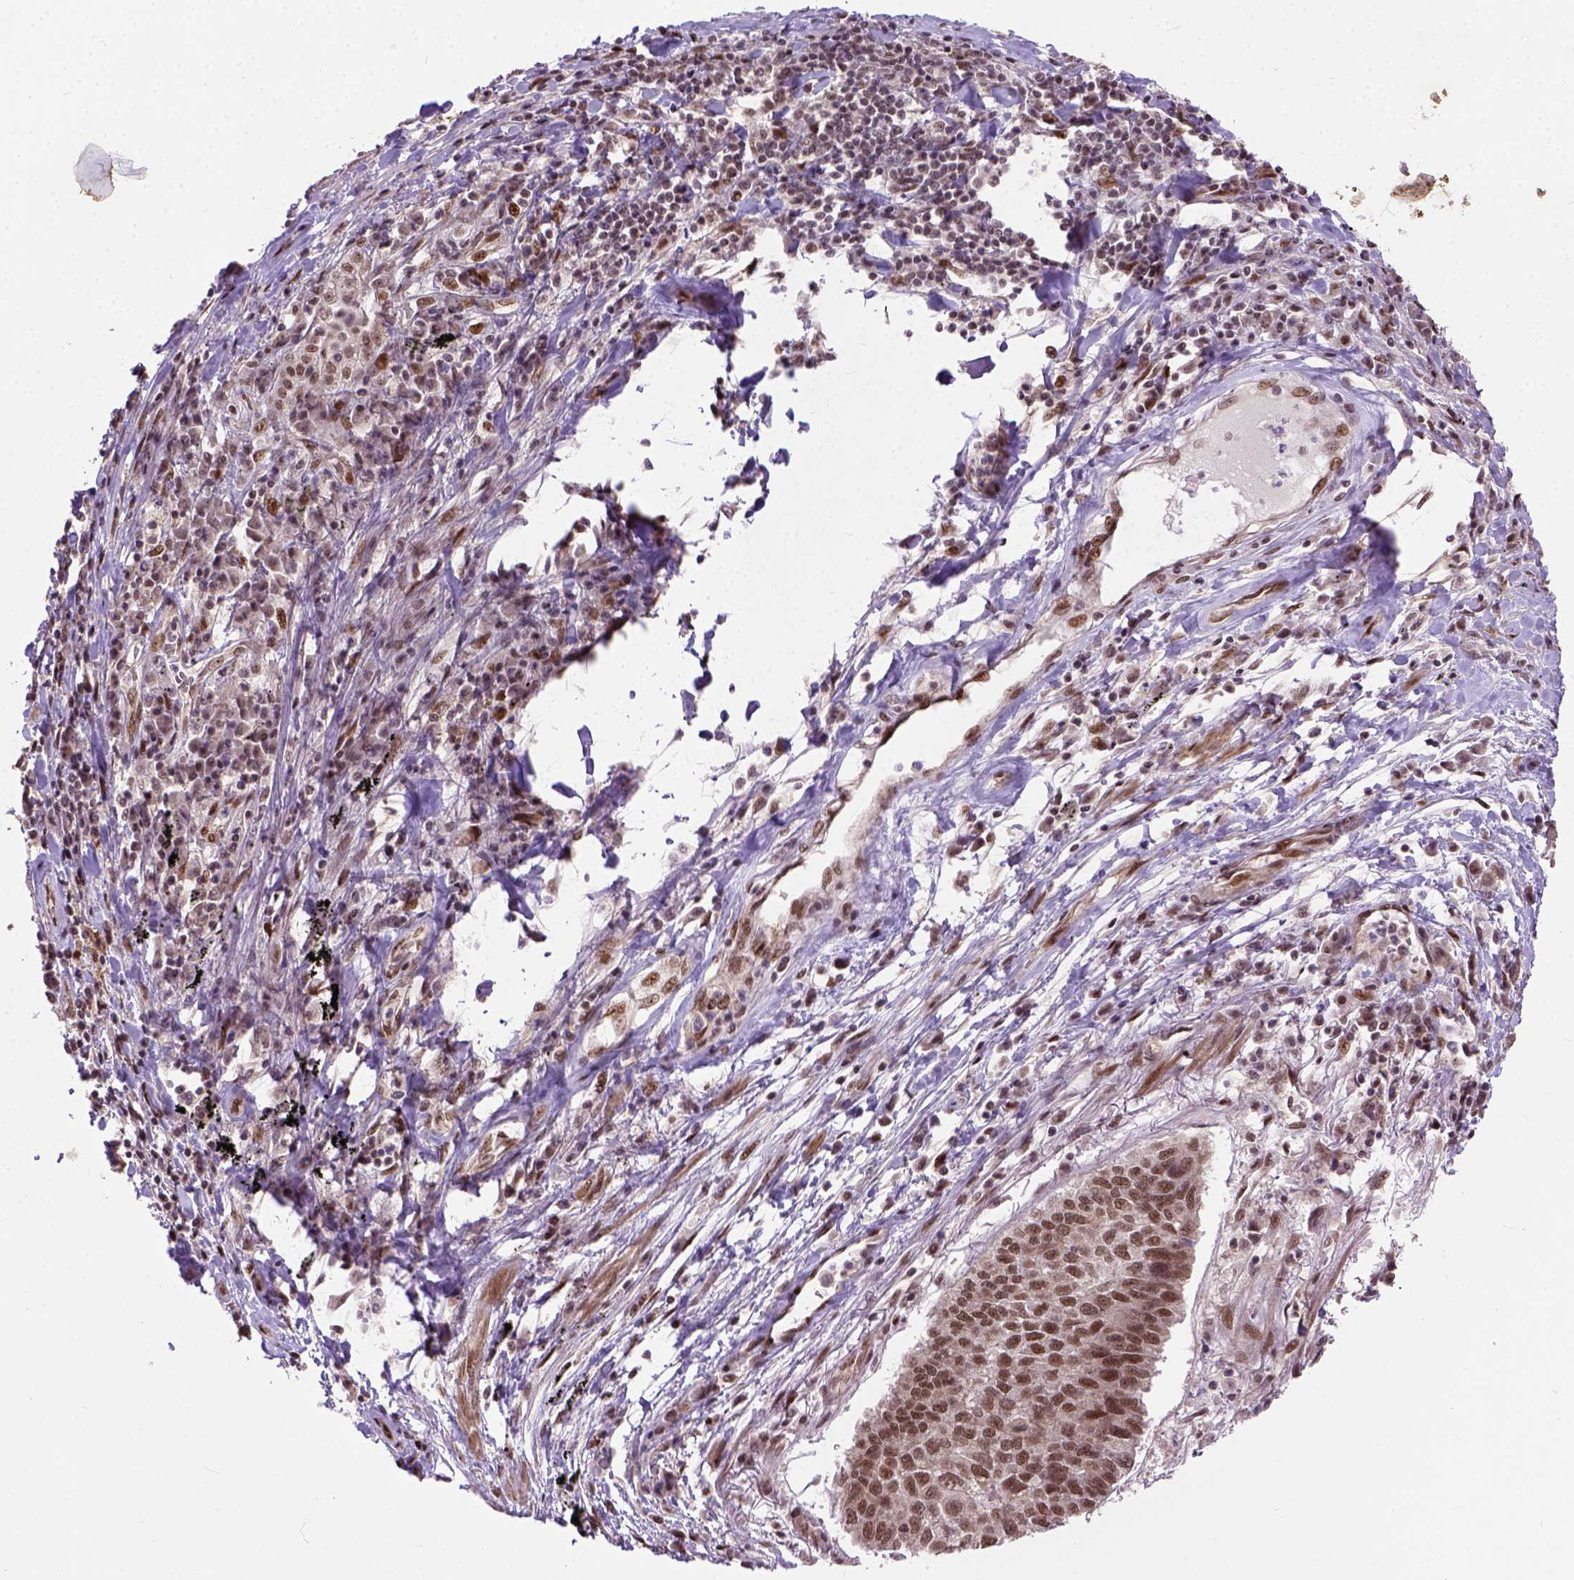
{"staining": {"intensity": "moderate", "quantity": ">75%", "location": "nuclear"}, "tissue": "lung cancer", "cell_type": "Tumor cells", "image_type": "cancer", "snomed": [{"axis": "morphology", "description": "Squamous cell carcinoma, NOS"}, {"axis": "topography", "description": "Lung"}], "caption": "An immunohistochemistry (IHC) histopathology image of tumor tissue is shown. Protein staining in brown highlights moderate nuclear positivity in lung squamous cell carcinoma within tumor cells. The staining was performed using DAB to visualize the protein expression in brown, while the nuclei were stained in blue with hematoxylin (Magnification: 20x).", "gene": "ZNF630", "patient": {"sex": "male", "age": 73}}